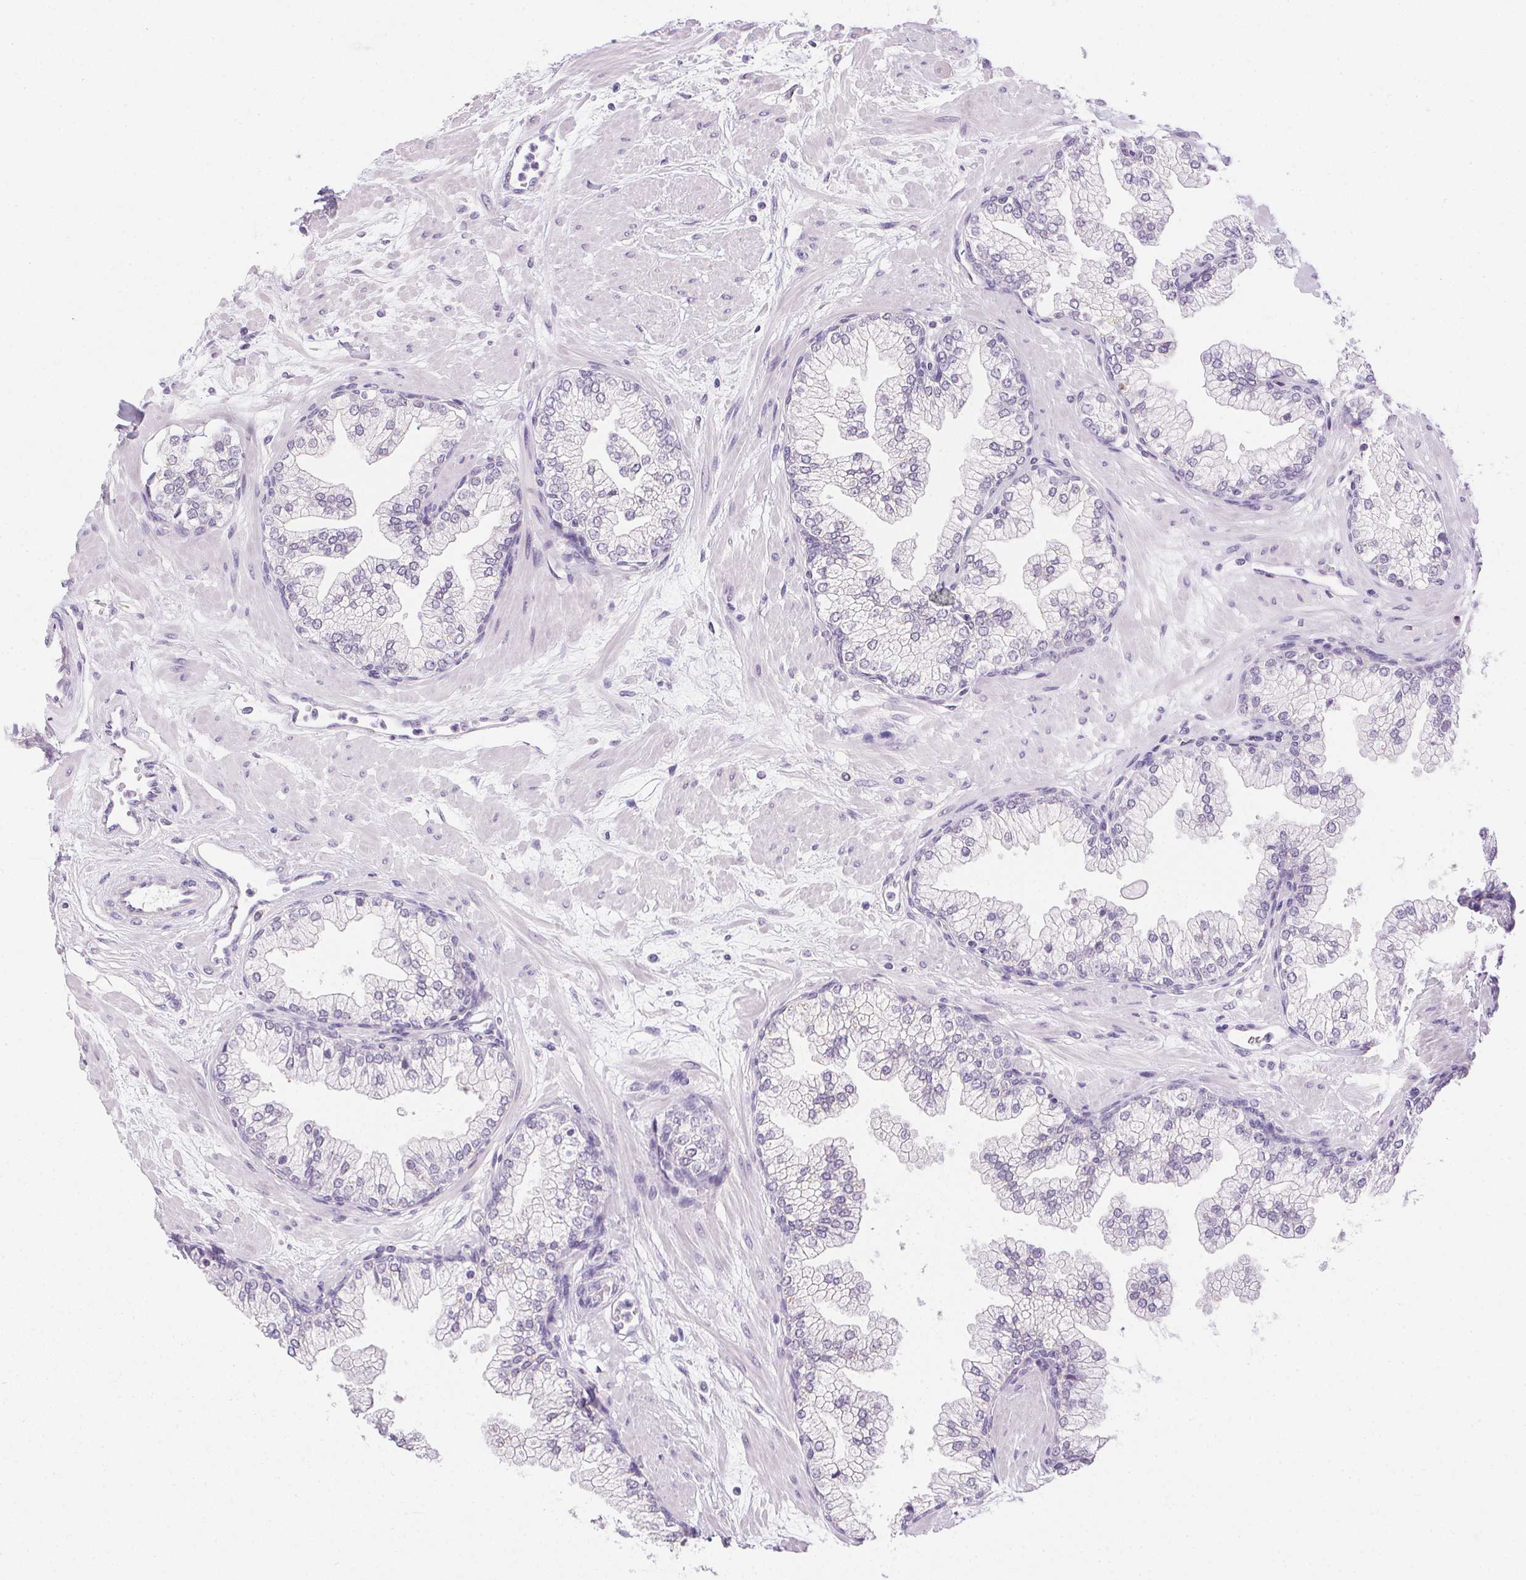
{"staining": {"intensity": "negative", "quantity": "none", "location": "none"}, "tissue": "prostate", "cell_type": "Glandular cells", "image_type": "normal", "snomed": [{"axis": "morphology", "description": "Normal tissue, NOS"}, {"axis": "topography", "description": "Prostate"}, {"axis": "topography", "description": "Peripheral nerve tissue"}], "caption": "Image shows no significant protein positivity in glandular cells of unremarkable prostate. Brightfield microscopy of immunohistochemistry stained with DAB (3,3'-diaminobenzidine) (brown) and hematoxylin (blue), captured at high magnification.", "gene": "PRL", "patient": {"sex": "male", "age": 61}}